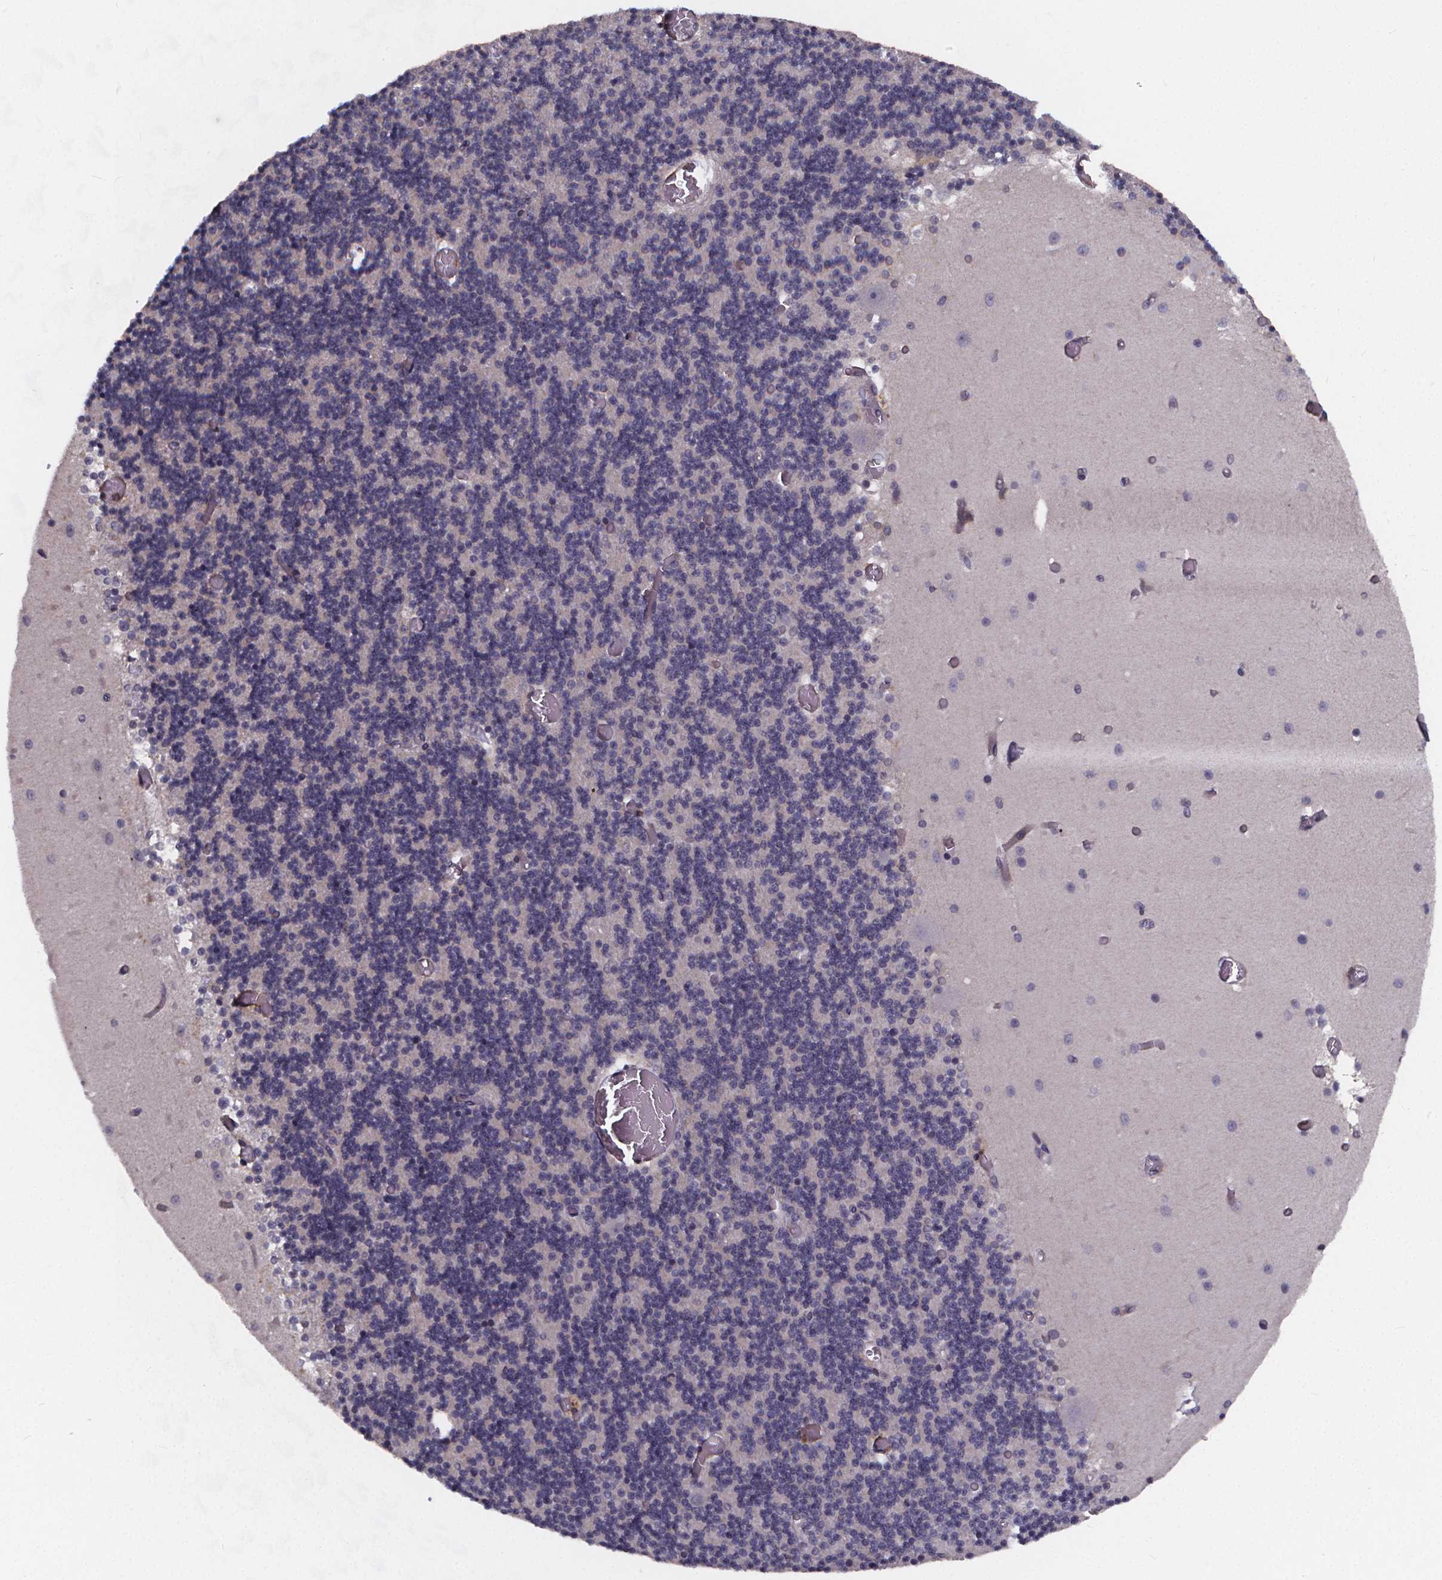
{"staining": {"intensity": "negative", "quantity": "none", "location": "none"}, "tissue": "cerebellum", "cell_type": "Cells in granular layer", "image_type": "normal", "snomed": [{"axis": "morphology", "description": "Normal tissue, NOS"}, {"axis": "topography", "description": "Cerebellum"}], "caption": "There is no significant staining in cells in granular layer of cerebellum. Nuclei are stained in blue.", "gene": "FBXW2", "patient": {"sex": "female", "age": 28}}